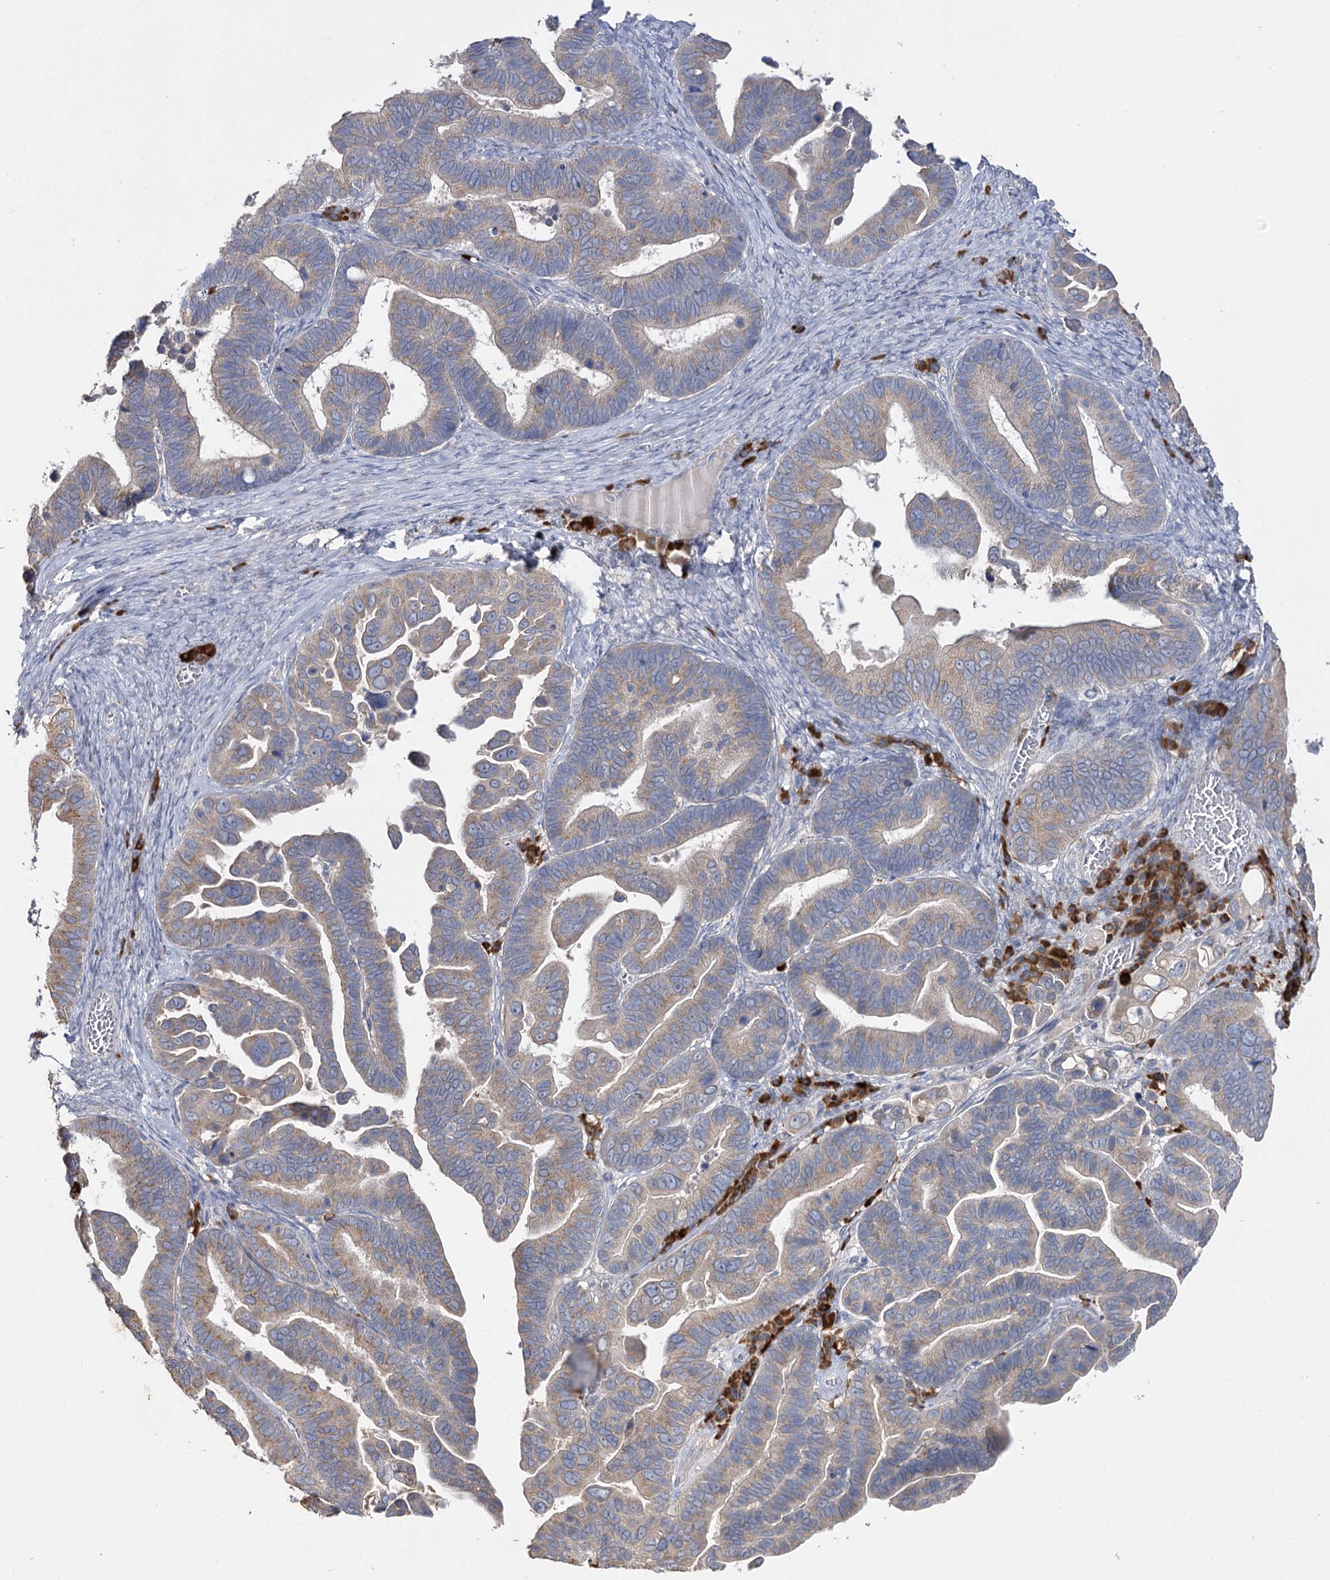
{"staining": {"intensity": "weak", "quantity": "25%-75%", "location": "cytoplasmic/membranous"}, "tissue": "ovarian cancer", "cell_type": "Tumor cells", "image_type": "cancer", "snomed": [{"axis": "morphology", "description": "Cystadenocarcinoma, serous, NOS"}, {"axis": "topography", "description": "Ovary"}], "caption": "Immunohistochemistry photomicrograph of neoplastic tissue: serous cystadenocarcinoma (ovarian) stained using immunohistochemistry (IHC) displays low levels of weak protein expression localized specifically in the cytoplasmic/membranous of tumor cells, appearing as a cytoplasmic/membranous brown color.", "gene": "IL1RAP", "patient": {"sex": "female", "age": 56}}